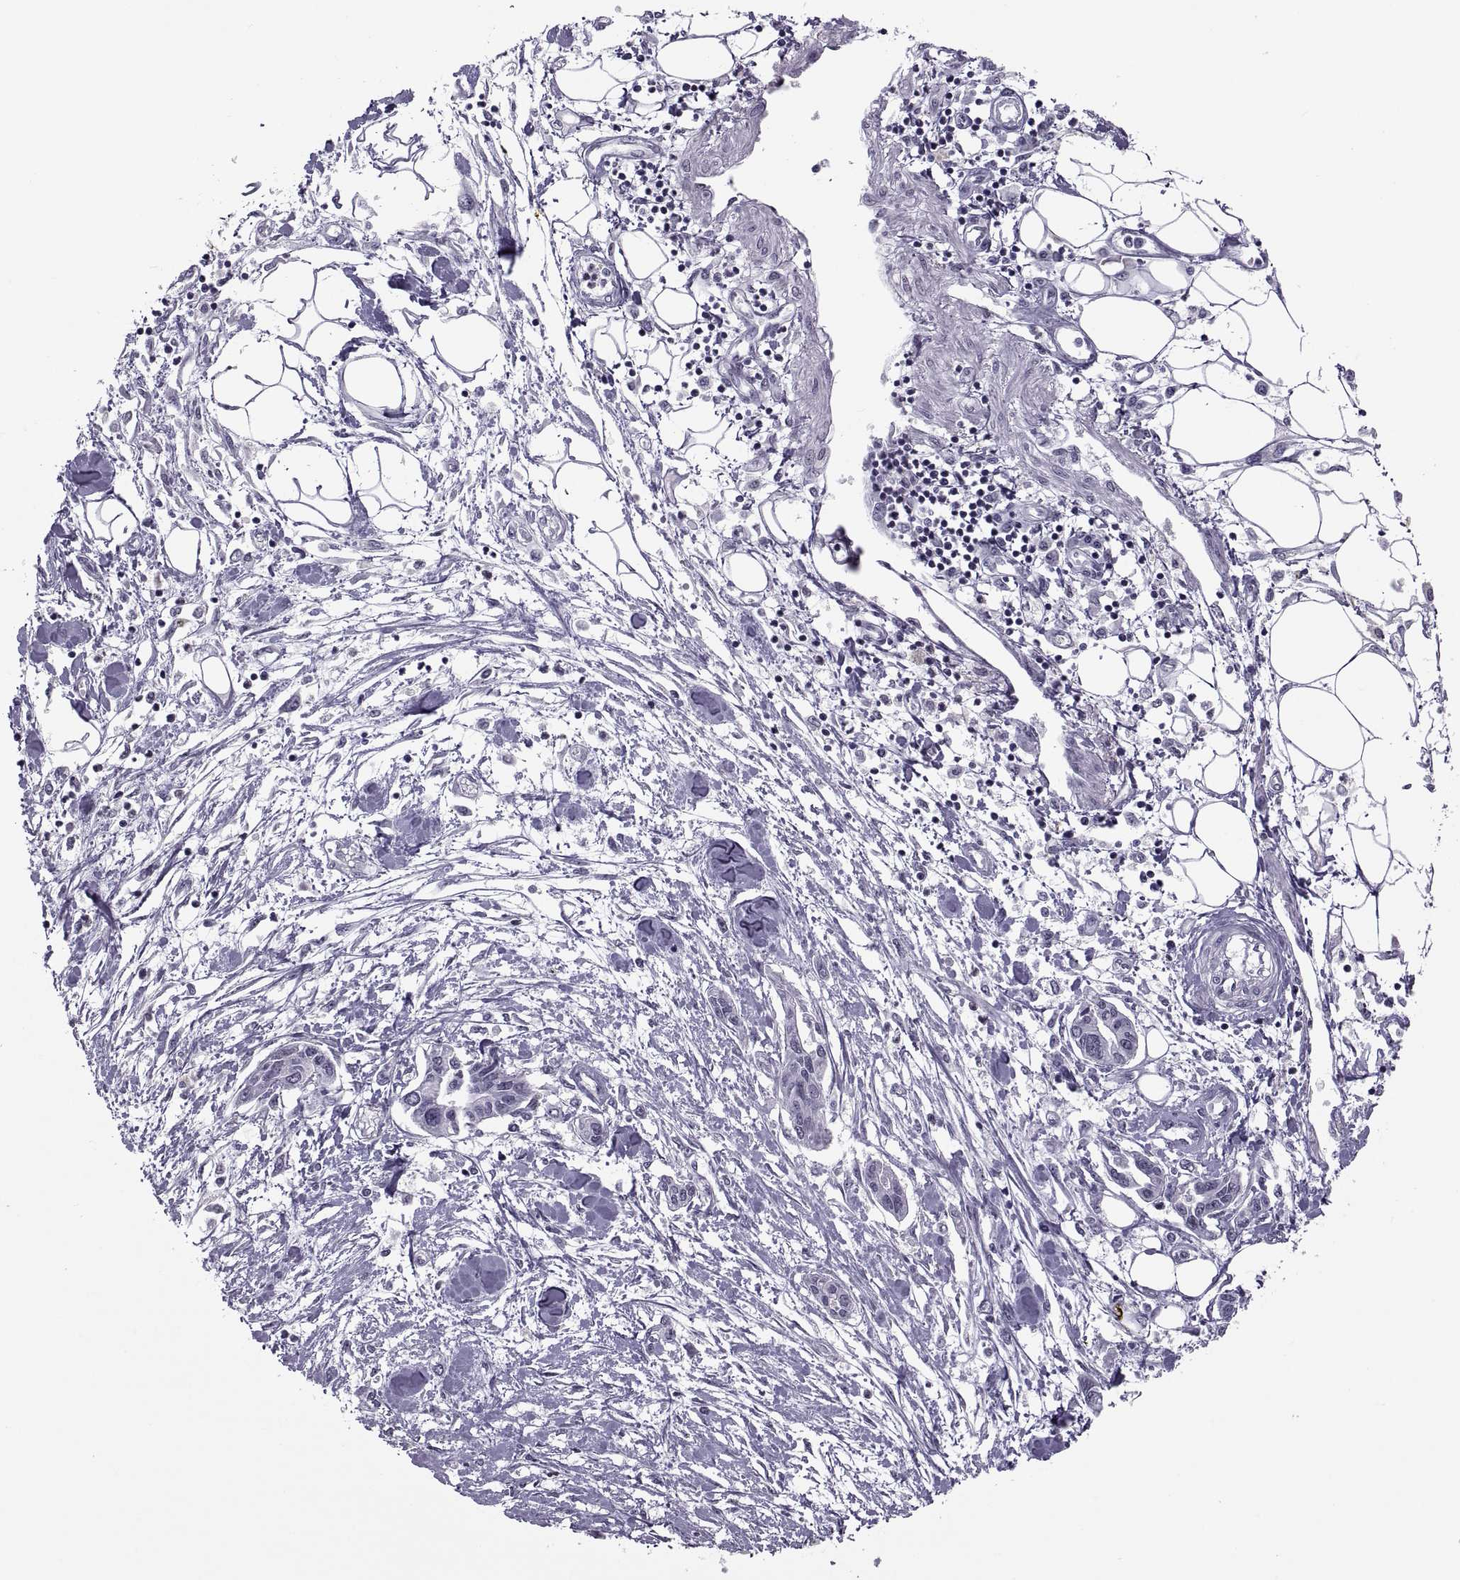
{"staining": {"intensity": "negative", "quantity": "none", "location": "none"}, "tissue": "pancreatic cancer", "cell_type": "Tumor cells", "image_type": "cancer", "snomed": [{"axis": "morphology", "description": "Adenocarcinoma, NOS"}, {"axis": "topography", "description": "Pancreas"}], "caption": "High magnification brightfield microscopy of pancreatic cancer (adenocarcinoma) stained with DAB (3,3'-diaminobenzidine) (brown) and counterstained with hematoxylin (blue): tumor cells show no significant expression.", "gene": "H1-8", "patient": {"sex": "male", "age": 60}}